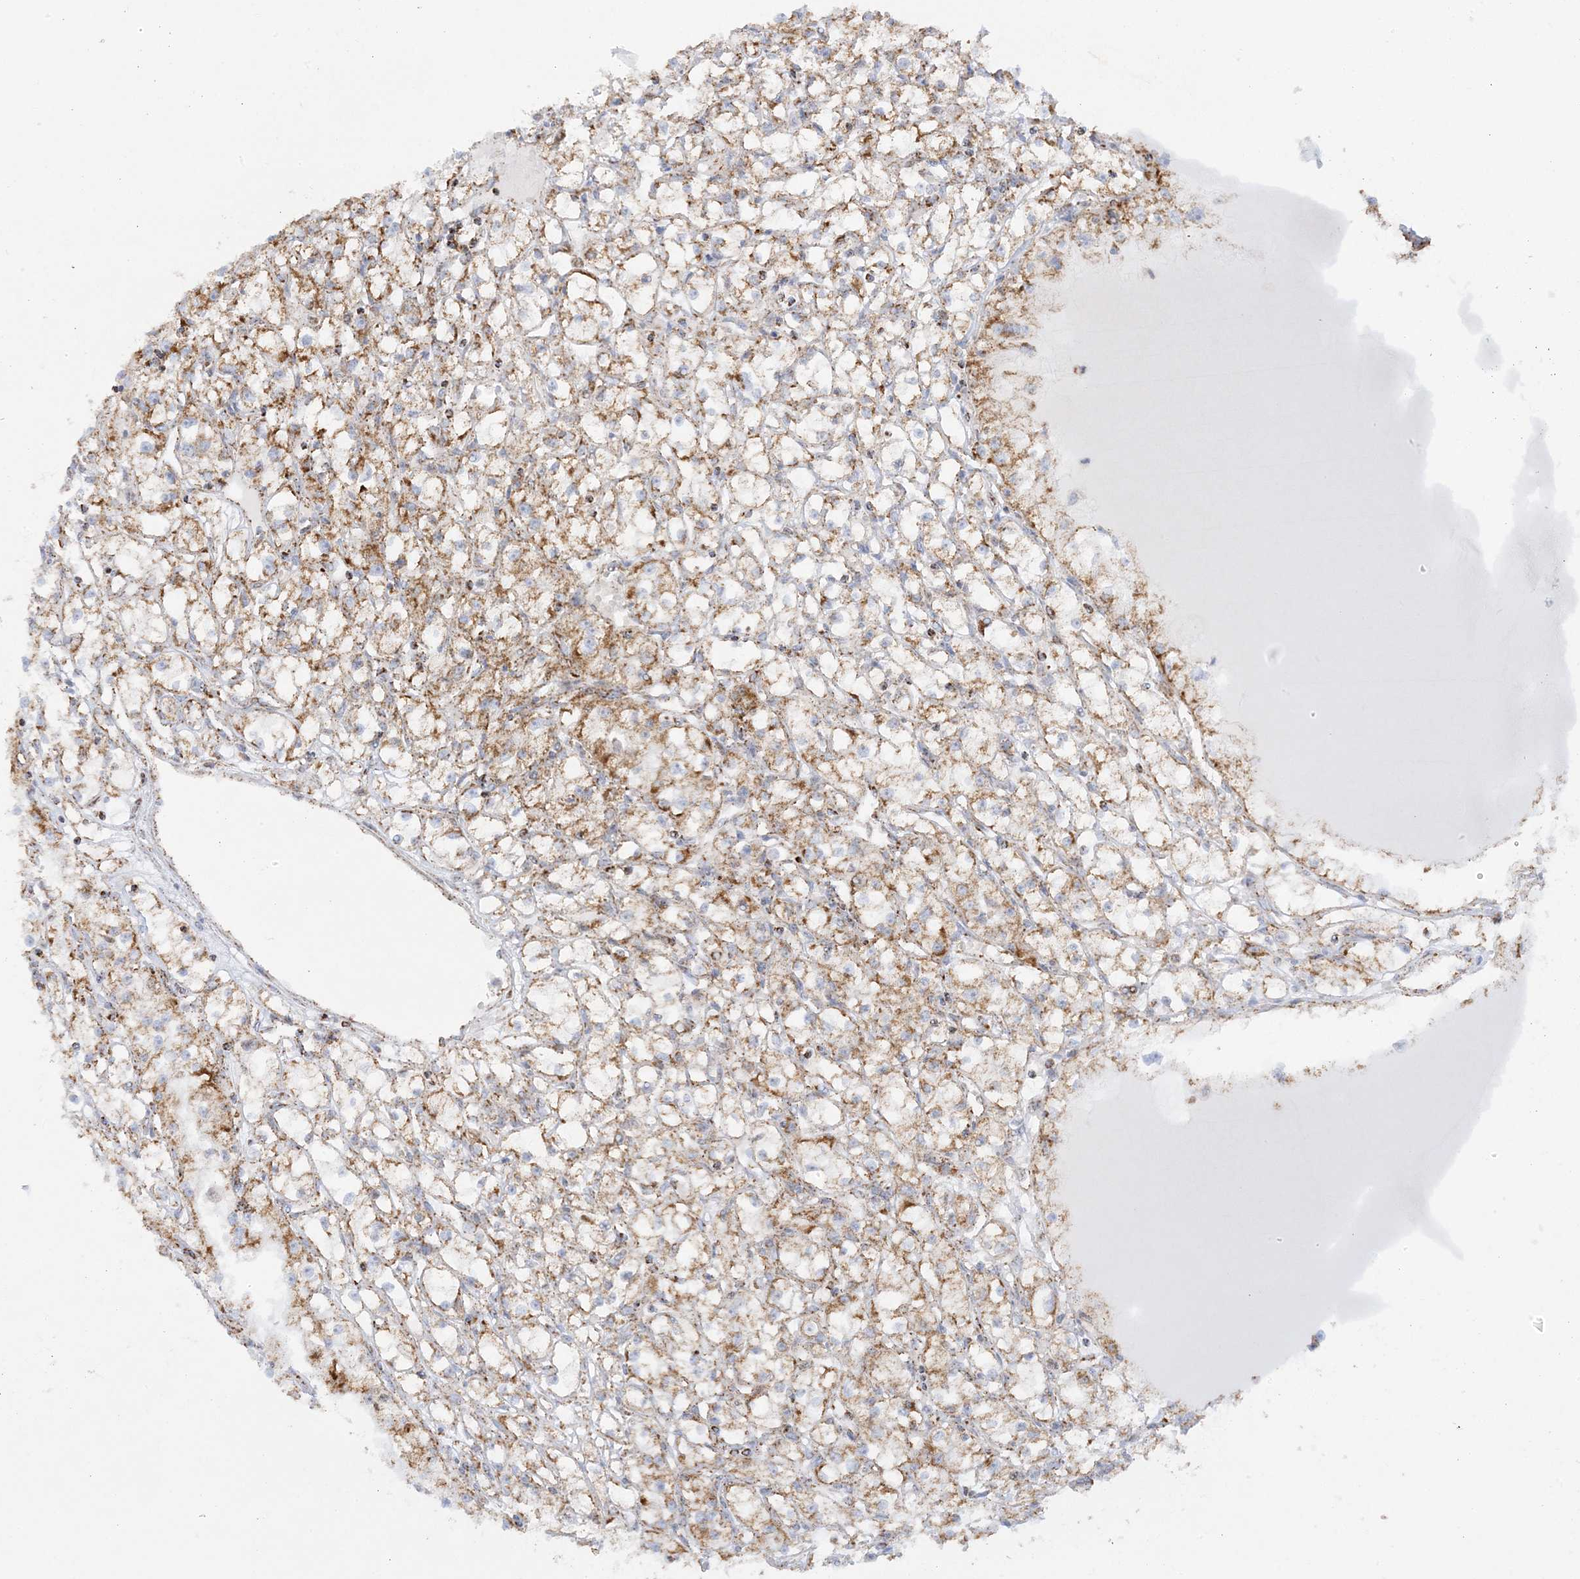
{"staining": {"intensity": "moderate", "quantity": ">75%", "location": "cytoplasmic/membranous"}, "tissue": "renal cancer", "cell_type": "Tumor cells", "image_type": "cancer", "snomed": [{"axis": "morphology", "description": "Adenocarcinoma, NOS"}, {"axis": "topography", "description": "Kidney"}], "caption": "IHC (DAB (3,3'-diaminobenzidine)) staining of human adenocarcinoma (renal) exhibits moderate cytoplasmic/membranous protein expression in approximately >75% of tumor cells. The staining was performed using DAB (3,3'-diaminobenzidine) to visualize the protein expression in brown, while the nuclei were stained in blue with hematoxylin (Magnification: 20x).", "gene": "MRPS36", "patient": {"sex": "male", "age": 56}}